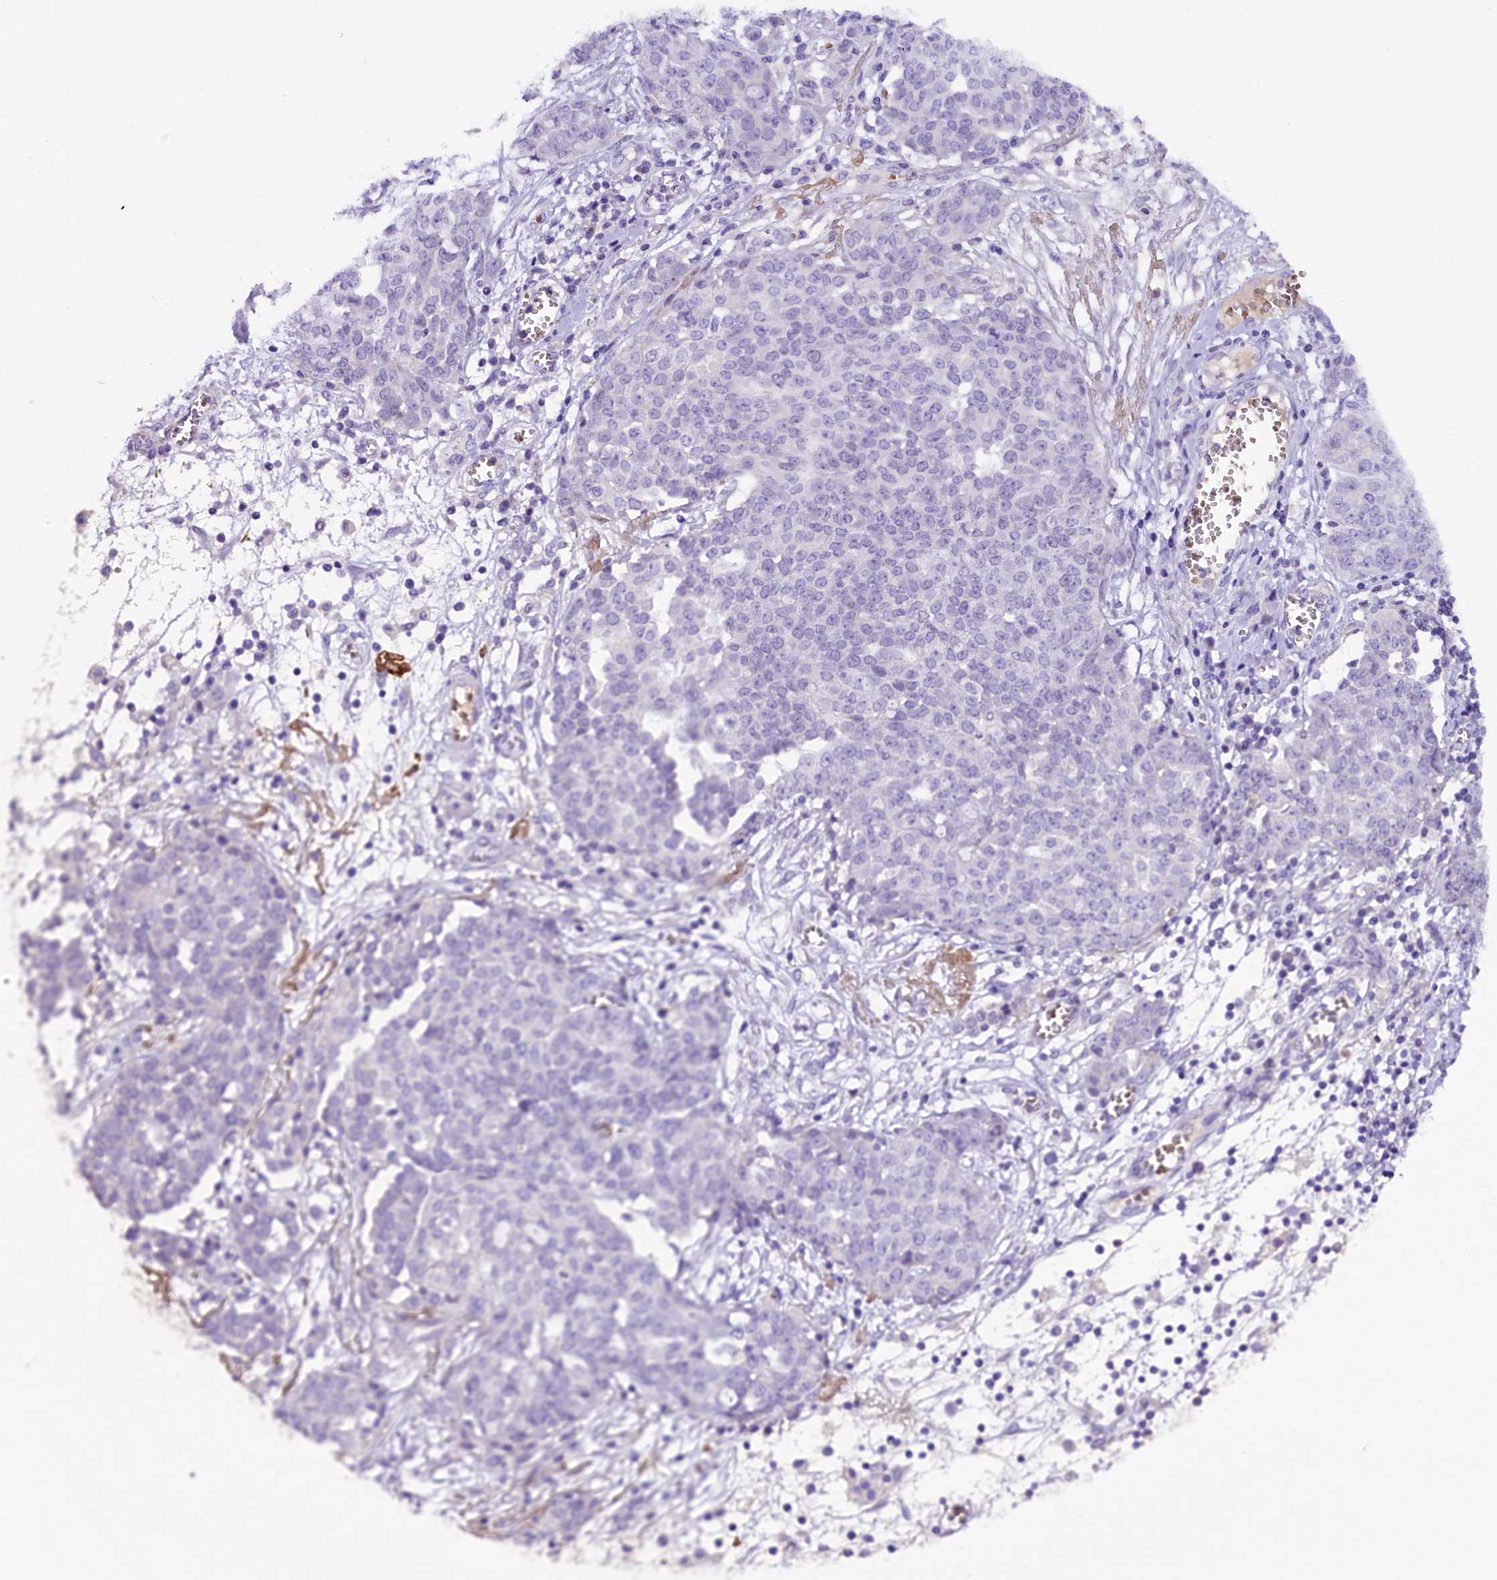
{"staining": {"intensity": "negative", "quantity": "none", "location": "none"}, "tissue": "ovarian cancer", "cell_type": "Tumor cells", "image_type": "cancer", "snomed": [{"axis": "morphology", "description": "Cystadenocarcinoma, serous, NOS"}, {"axis": "topography", "description": "Soft tissue"}, {"axis": "topography", "description": "Ovary"}], "caption": "There is no significant staining in tumor cells of ovarian cancer. Brightfield microscopy of IHC stained with DAB (brown) and hematoxylin (blue), captured at high magnification.", "gene": "MEX3B", "patient": {"sex": "female", "age": 57}}